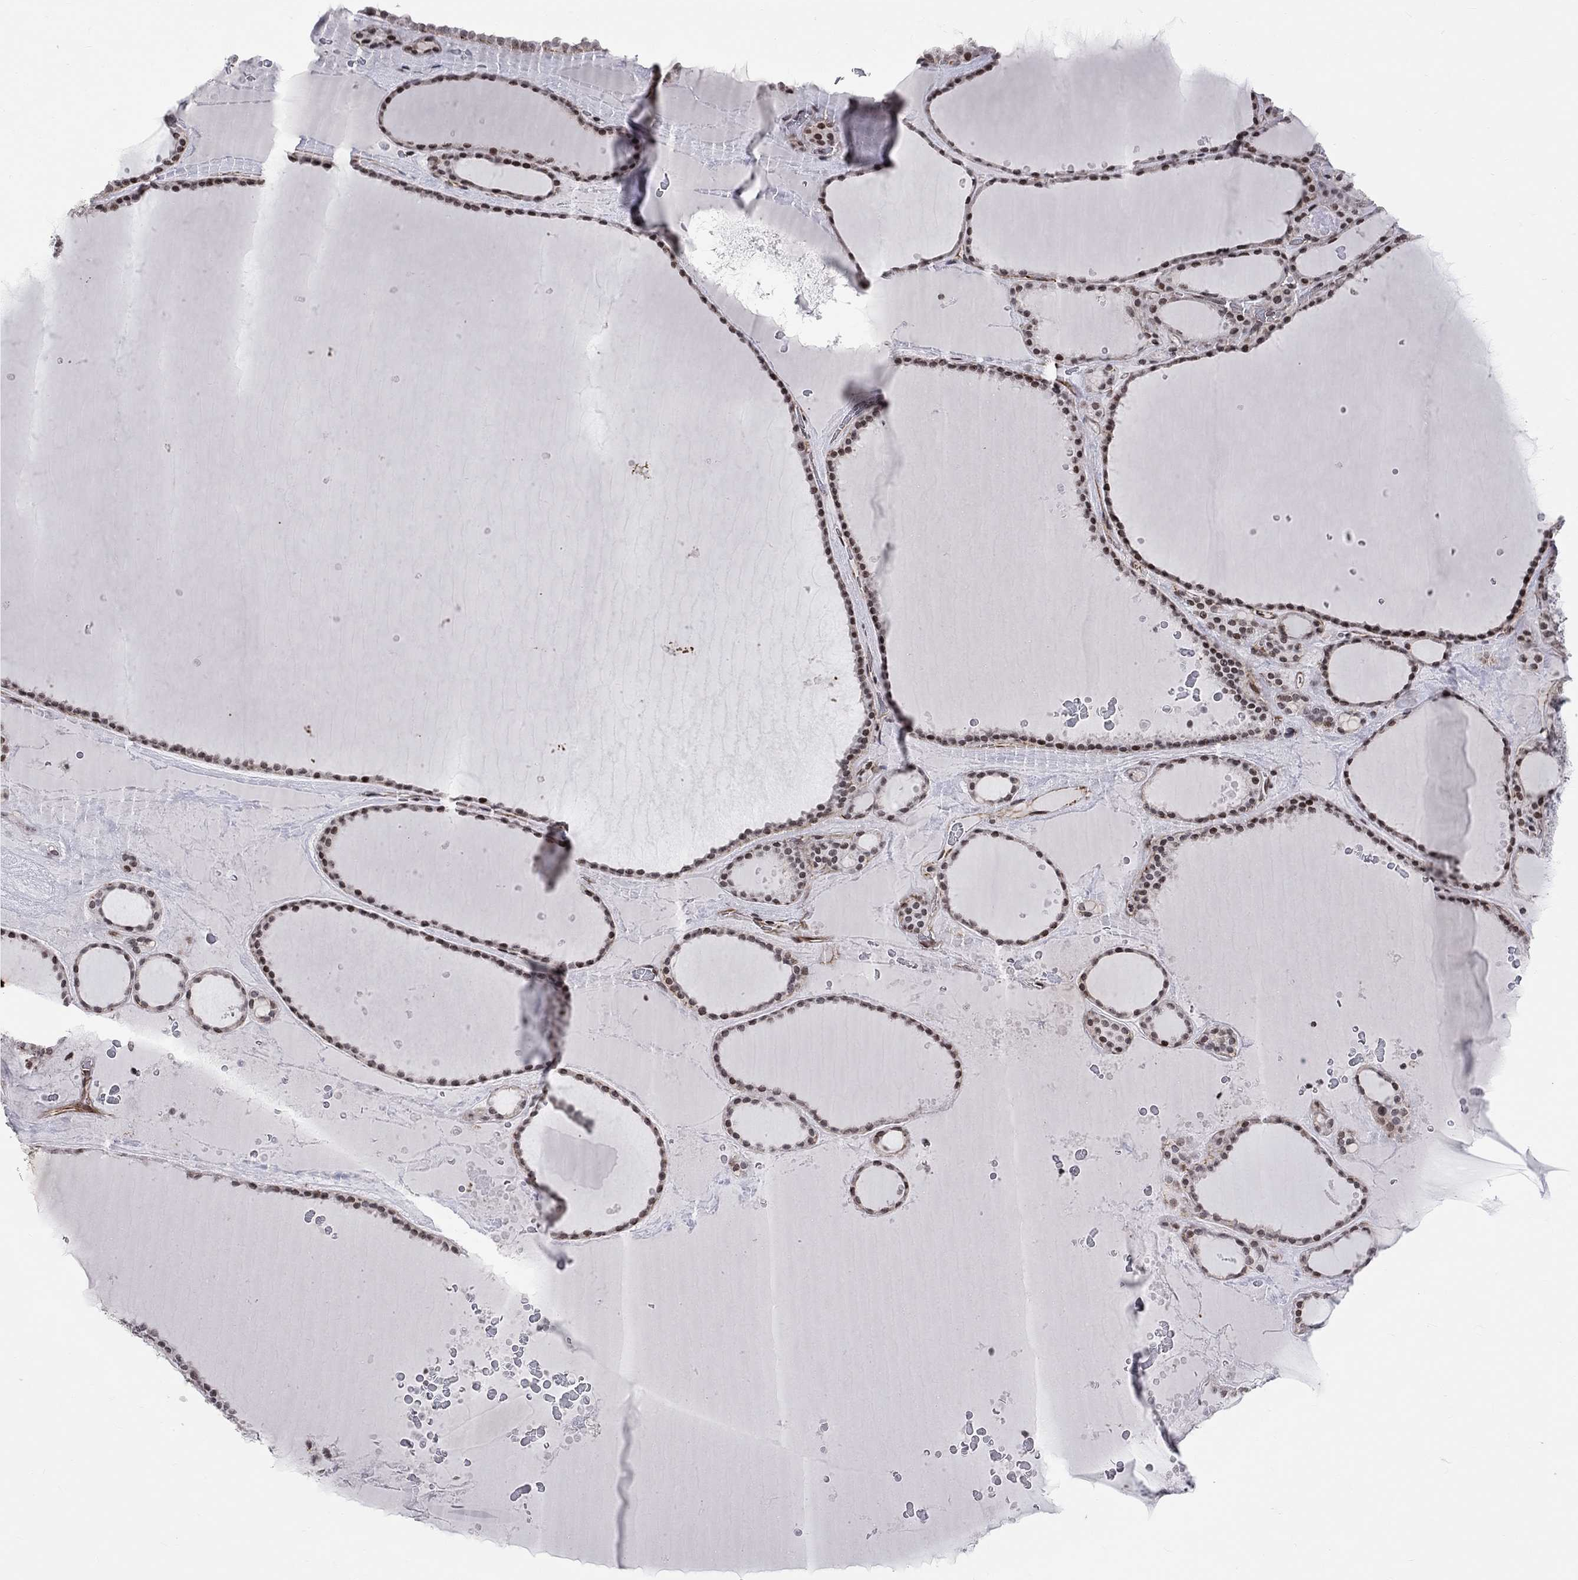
{"staining": {"intensity": "moderate", "quantity": "25%-75%", "location": "nuclear"}, "tissue": "thyroid gland", "cell_type": "Glandular cells", "image_type": "normal", "snomed": [{"axis": "morphology", "description": "Normal tissue, NOS"}, {"axis": "topography", "description": "Thyroid gland"}], "caption": "Immunohistochemistry (IHC) histopathology image of normal thyroid gland stained for a protein (brown), which reveals medium levels of moderate nuclear positivity in about 25%-75% of glandular cells.", "gene": "MTNR1B", "patient": {"sex": "male", "age": 63}}